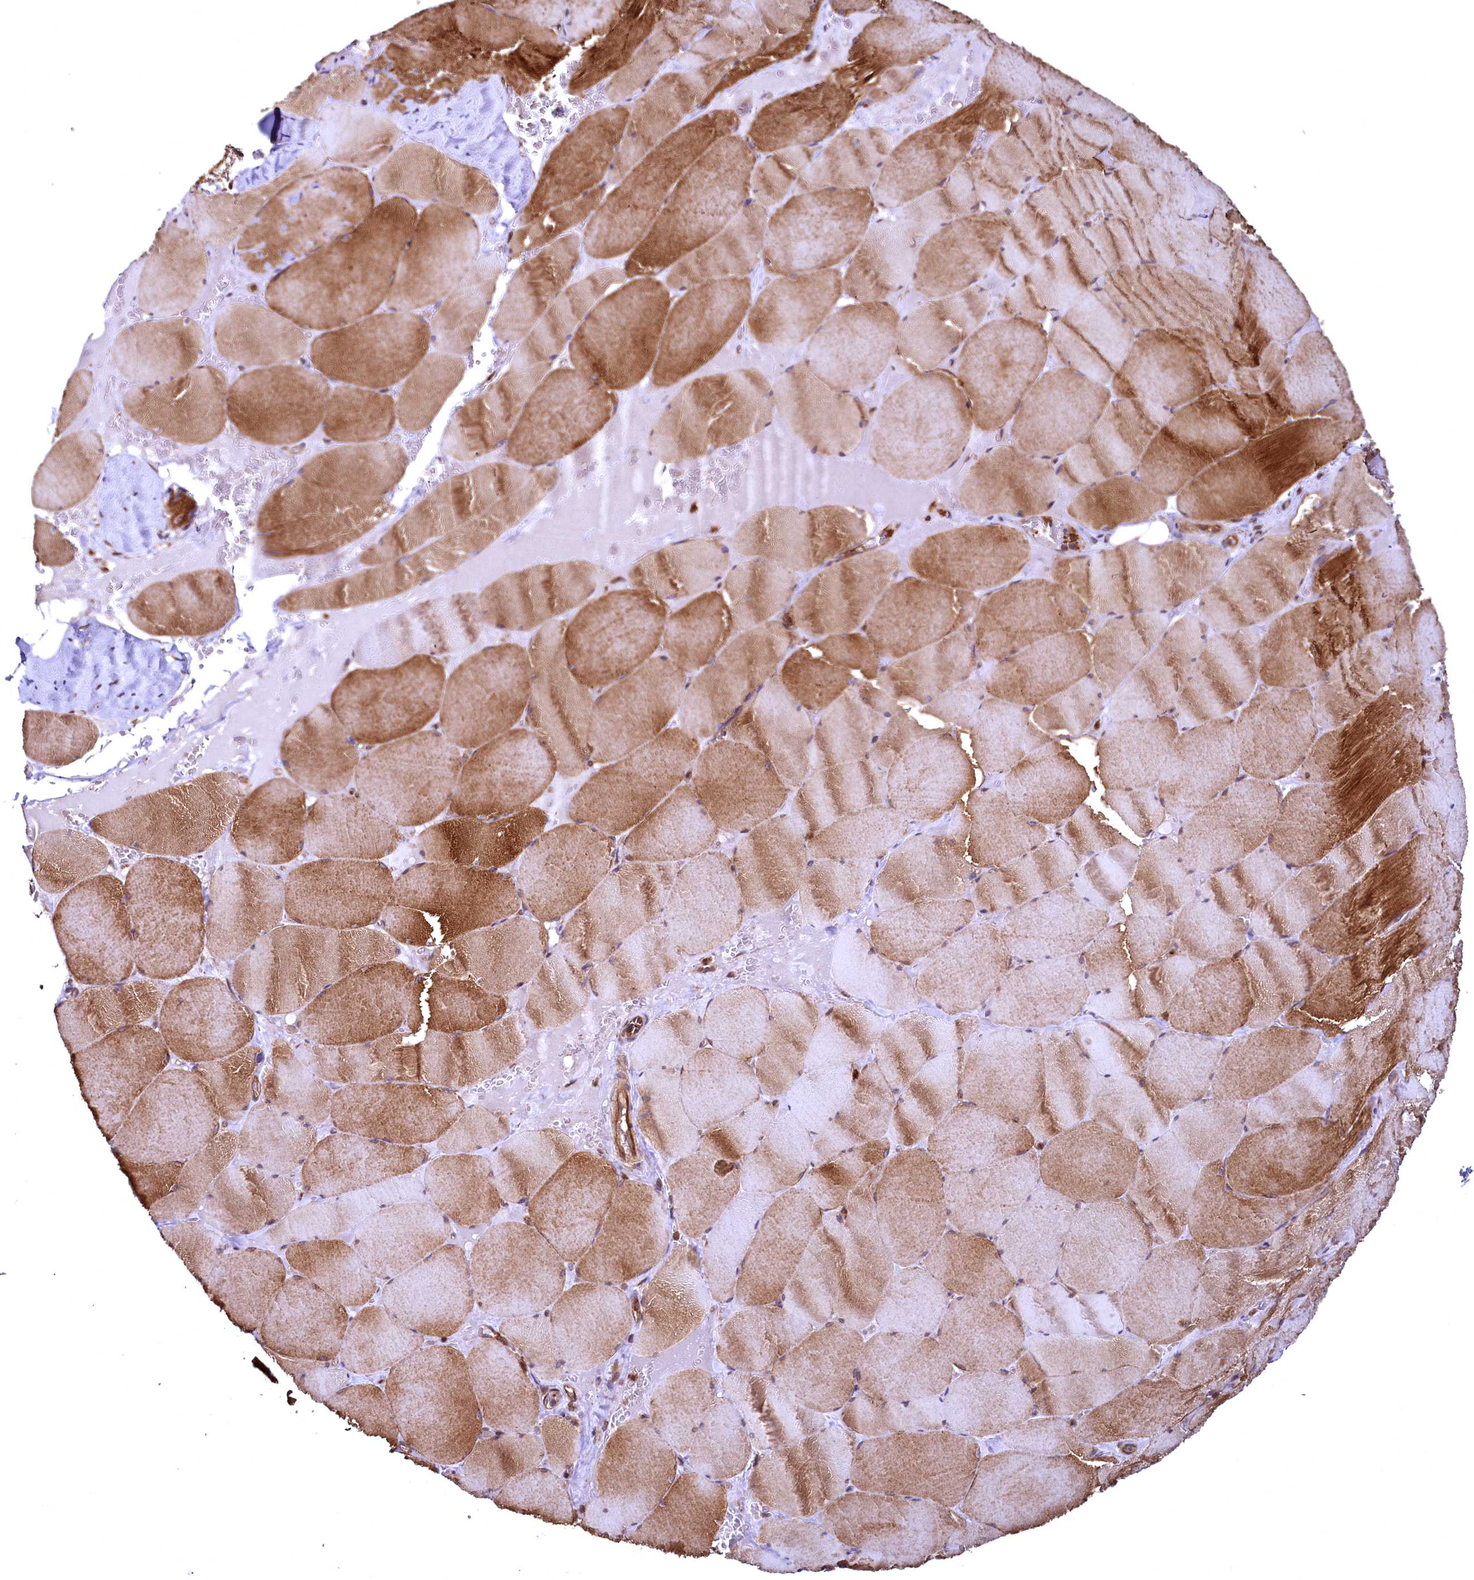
{"staining": {"intensity": "strong", "quantity": ">75%", "location": "cytoplasmic/membranous"}, "tissue": "skeletal muscle", "cell_type": "Myocytes", "image_type": "normal", "snomed": [{"axis": "morphology", "description": "Normal tissue, NOS"}, {"axis": "topography", "description": "Skeletal muscle"}, {"axis": "topography", "description": "Head-Neck"}], "caption": "This image displays unremarkable skeletal muscle stained with IHC to label a protein in brown. The cytoplasmic/membranous of myocytes show strong positivity for the protein. Nuclei are counter-stained blue.", "gene": "SVIP", "patient": {"sex": "male", "age": 66}}